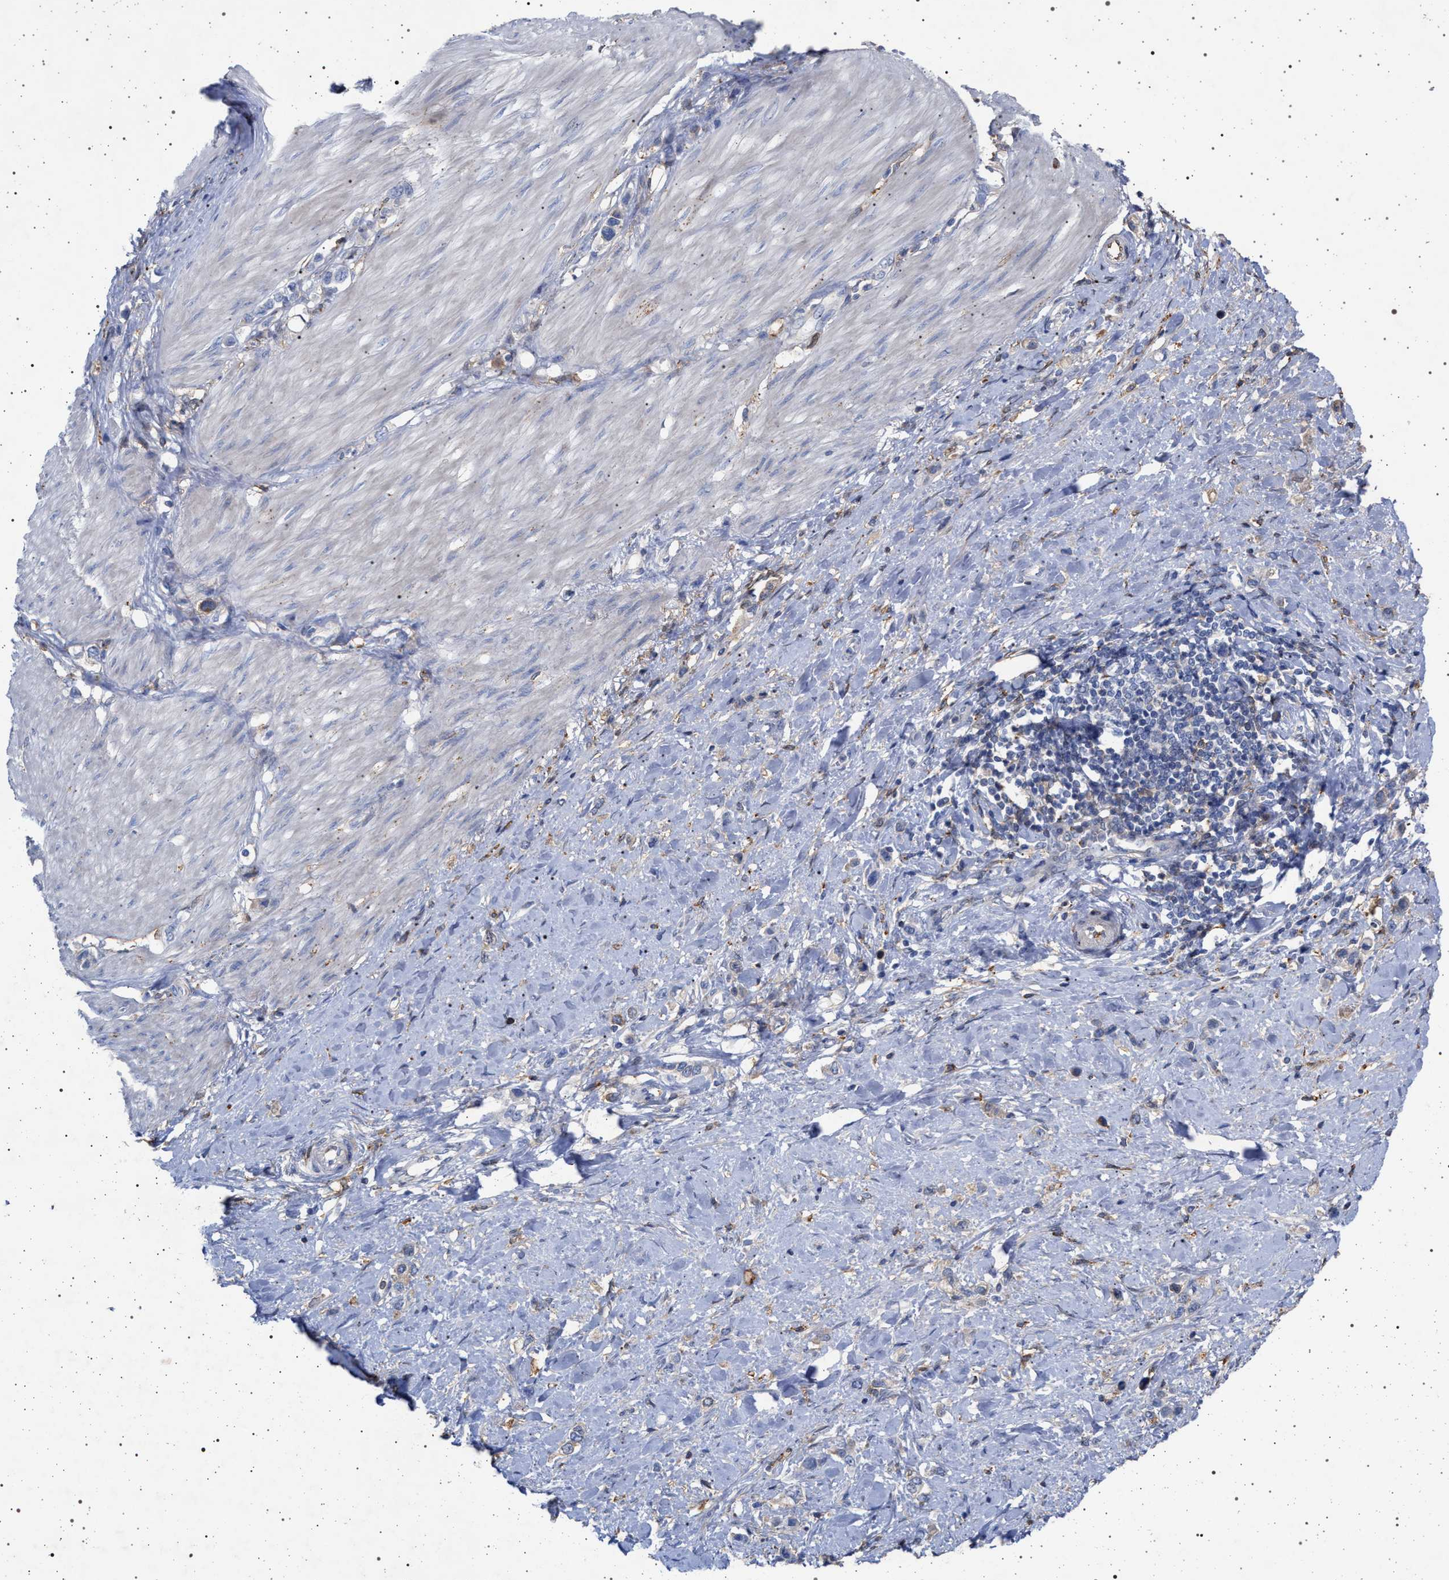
{"staining": {"intensity": "negative", "quantity": "none", "location": "none"}, "tissue": "stomach cancer", "cell_type": "Tumor cells", "image_type": "cancer", "snomed": [{"axis": "morphology", "description": "Adenocarcinoma, NOS"}, {"axis": "topography", "description": "Stomach"}], "caption": "Tumor cells show no significant positivity in stomach cancer.", "gene": "PLG", "patient": {"sex": "female", "age": 65}}